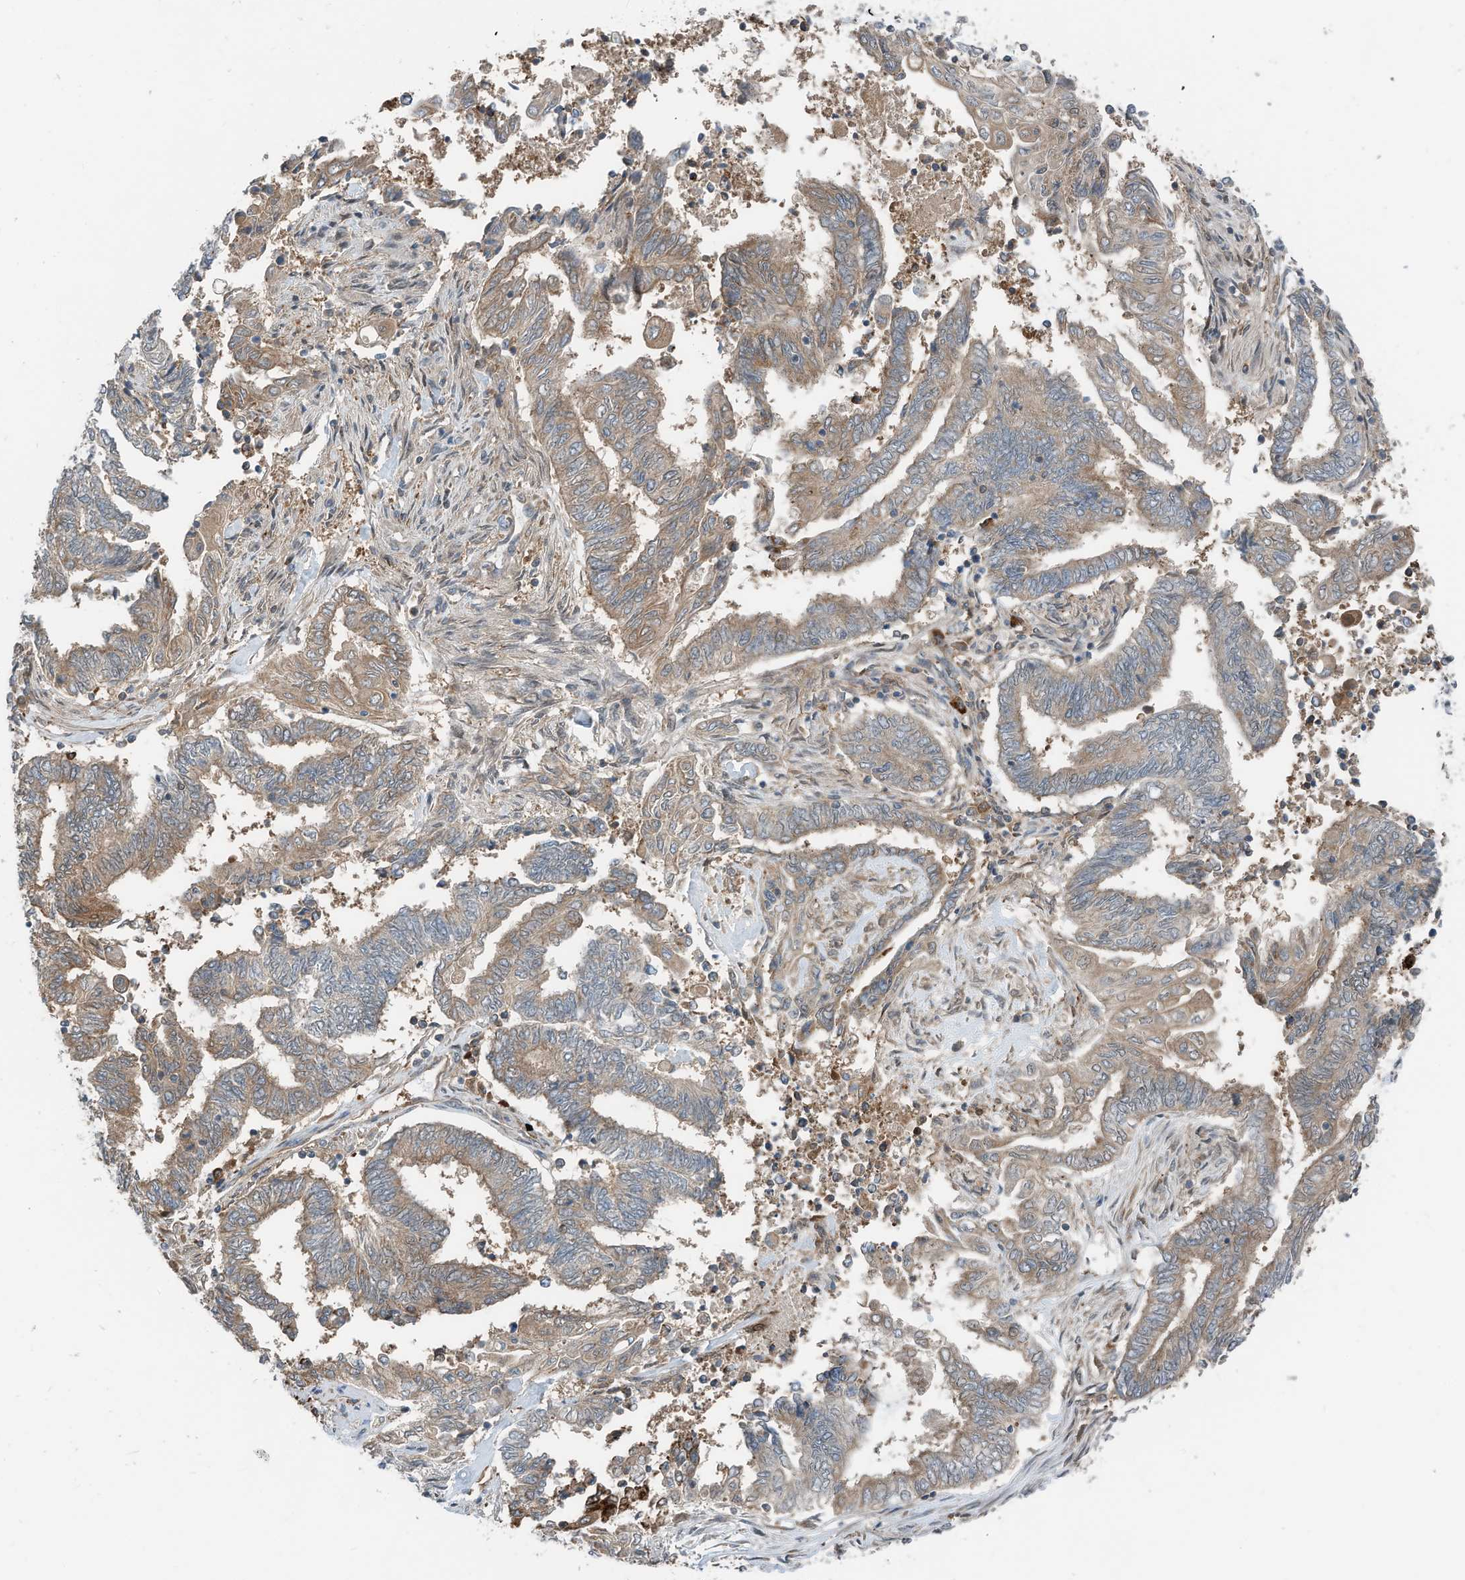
{"staining": {"intensity": "moderate", "quantity": "25%-75%", "location": "cytoplasmic/membranous"}, "tissue": "endometrial cancer", "cell_type": "Tumor cells", "image_type": "cancer", "snomed": [{"axis": "morphology", "description": "Adenocarcinoma, NOS"}, {"axis": "topography", "description": "Uterus"}, {"axis": "topography", "description": "Endometrium"}], "caption": "Moderate cytoplasmic/membranous positivity for a protein is identified in approximately 25%-75% of tumor cells of endometrial cancer using immunohistochemistry (IHC).", "gene": "RMND1", "patient": {"sex": "female", "age": 70}}